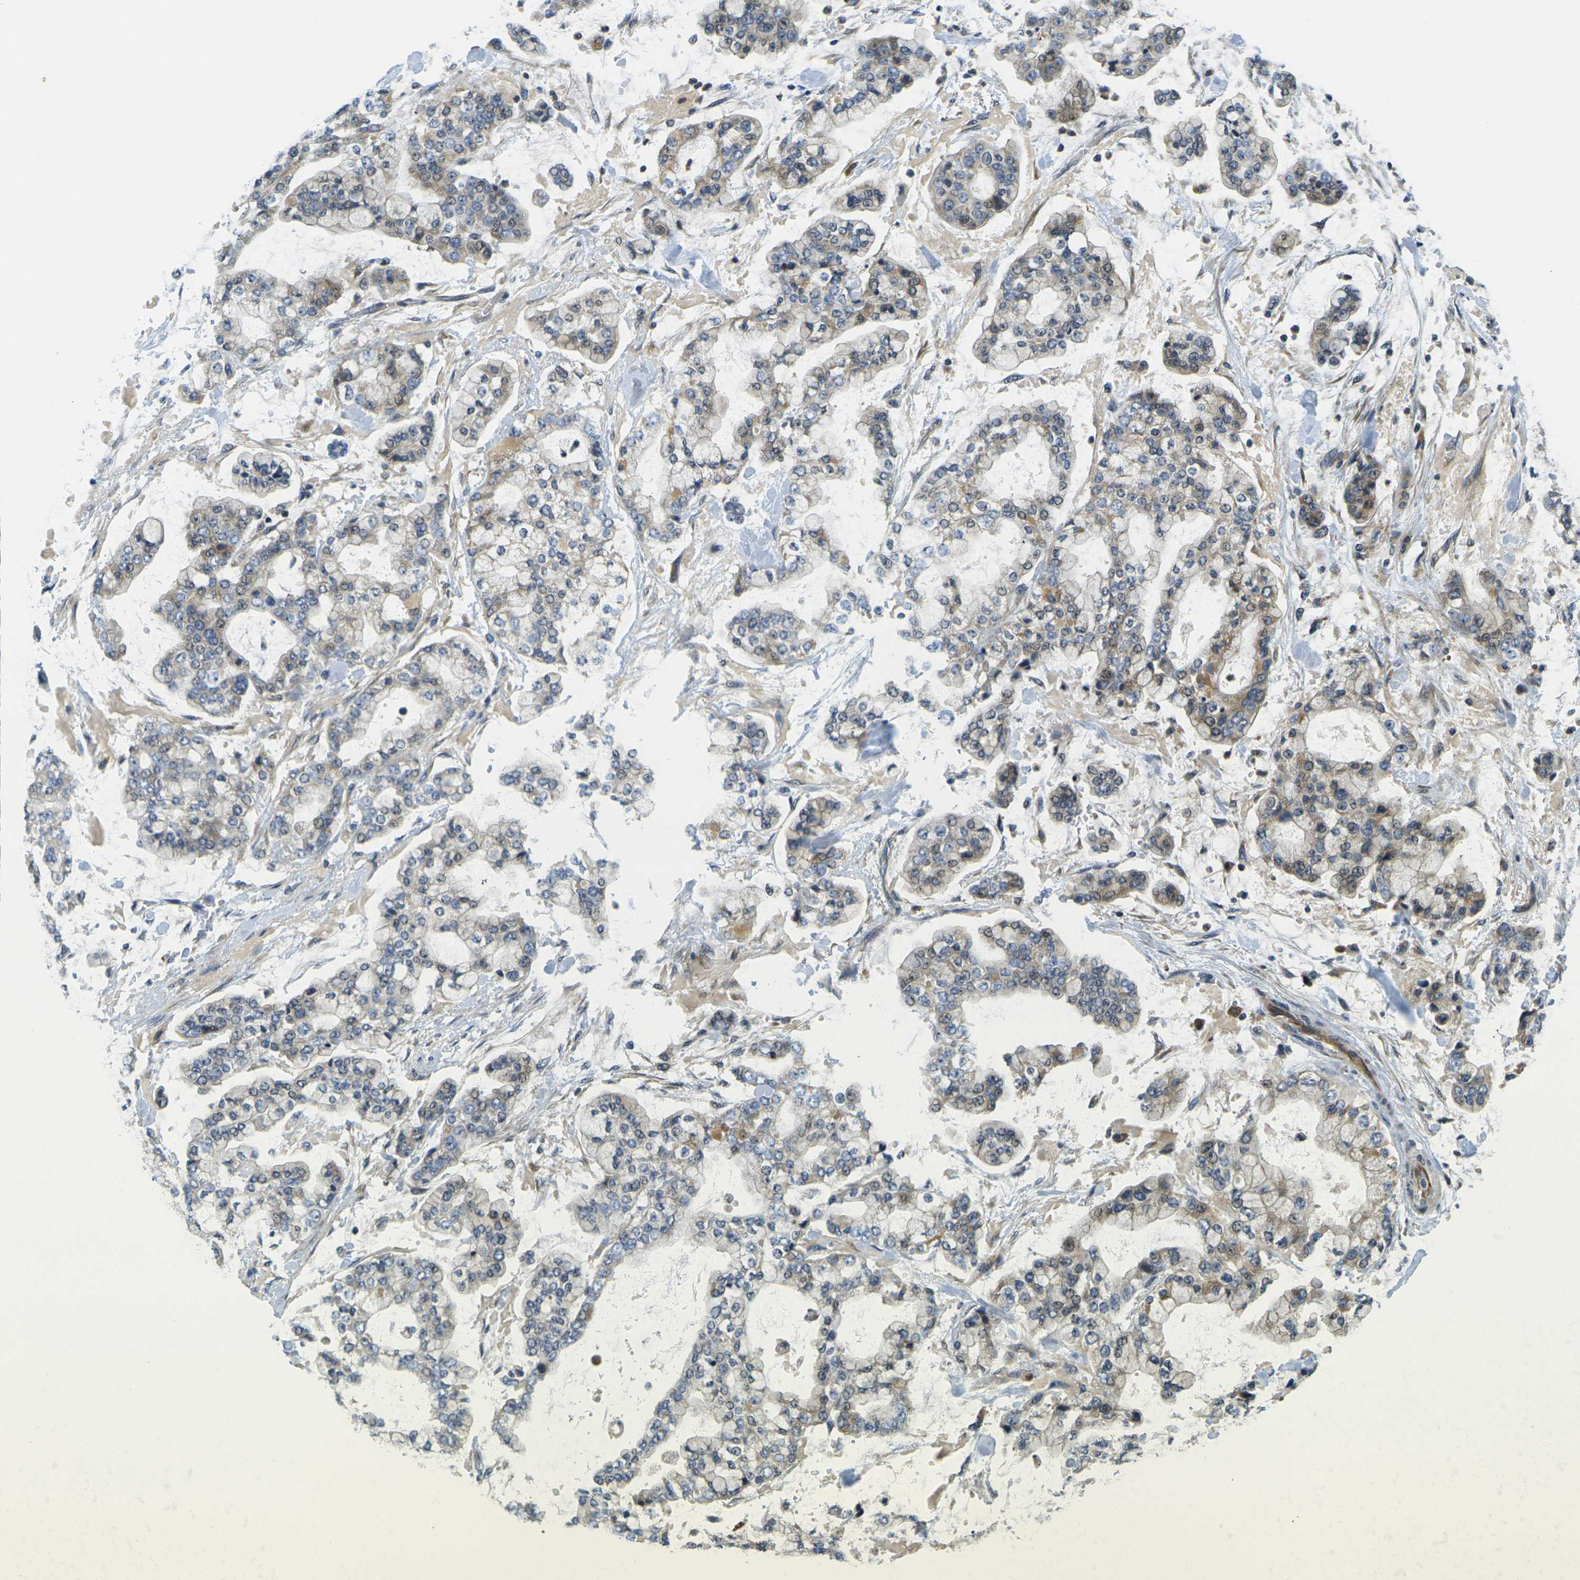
{"staining": {"intensity": "weak", "quantity": "<25%", "location": "cytoplasmic/membranous,nuclear"}, "tissue": "stomach cancer", "cell_type": "Tumor cells", "image_type": "cancer", "snomed": [{"axis": "morphology", "description": "Normal tissue, NOS"}, {"axis": "morphology", "description": "Adenocarcinoma, NOS"}, {"axis": "topography", "description": "Stomach, upper"}, {"axis": "topography", "description": "Stomach"}], "caption": "Tumor cells show no significant protein expression in stomach cancer (adenocarcinoma). (DAB (3,3'-diaminobenzidine) immunohistochemistry visualized using brightfield microscopy, high magnification).", "gene": "MINAR2", "patient": {"sex": "male", "age": 76}}